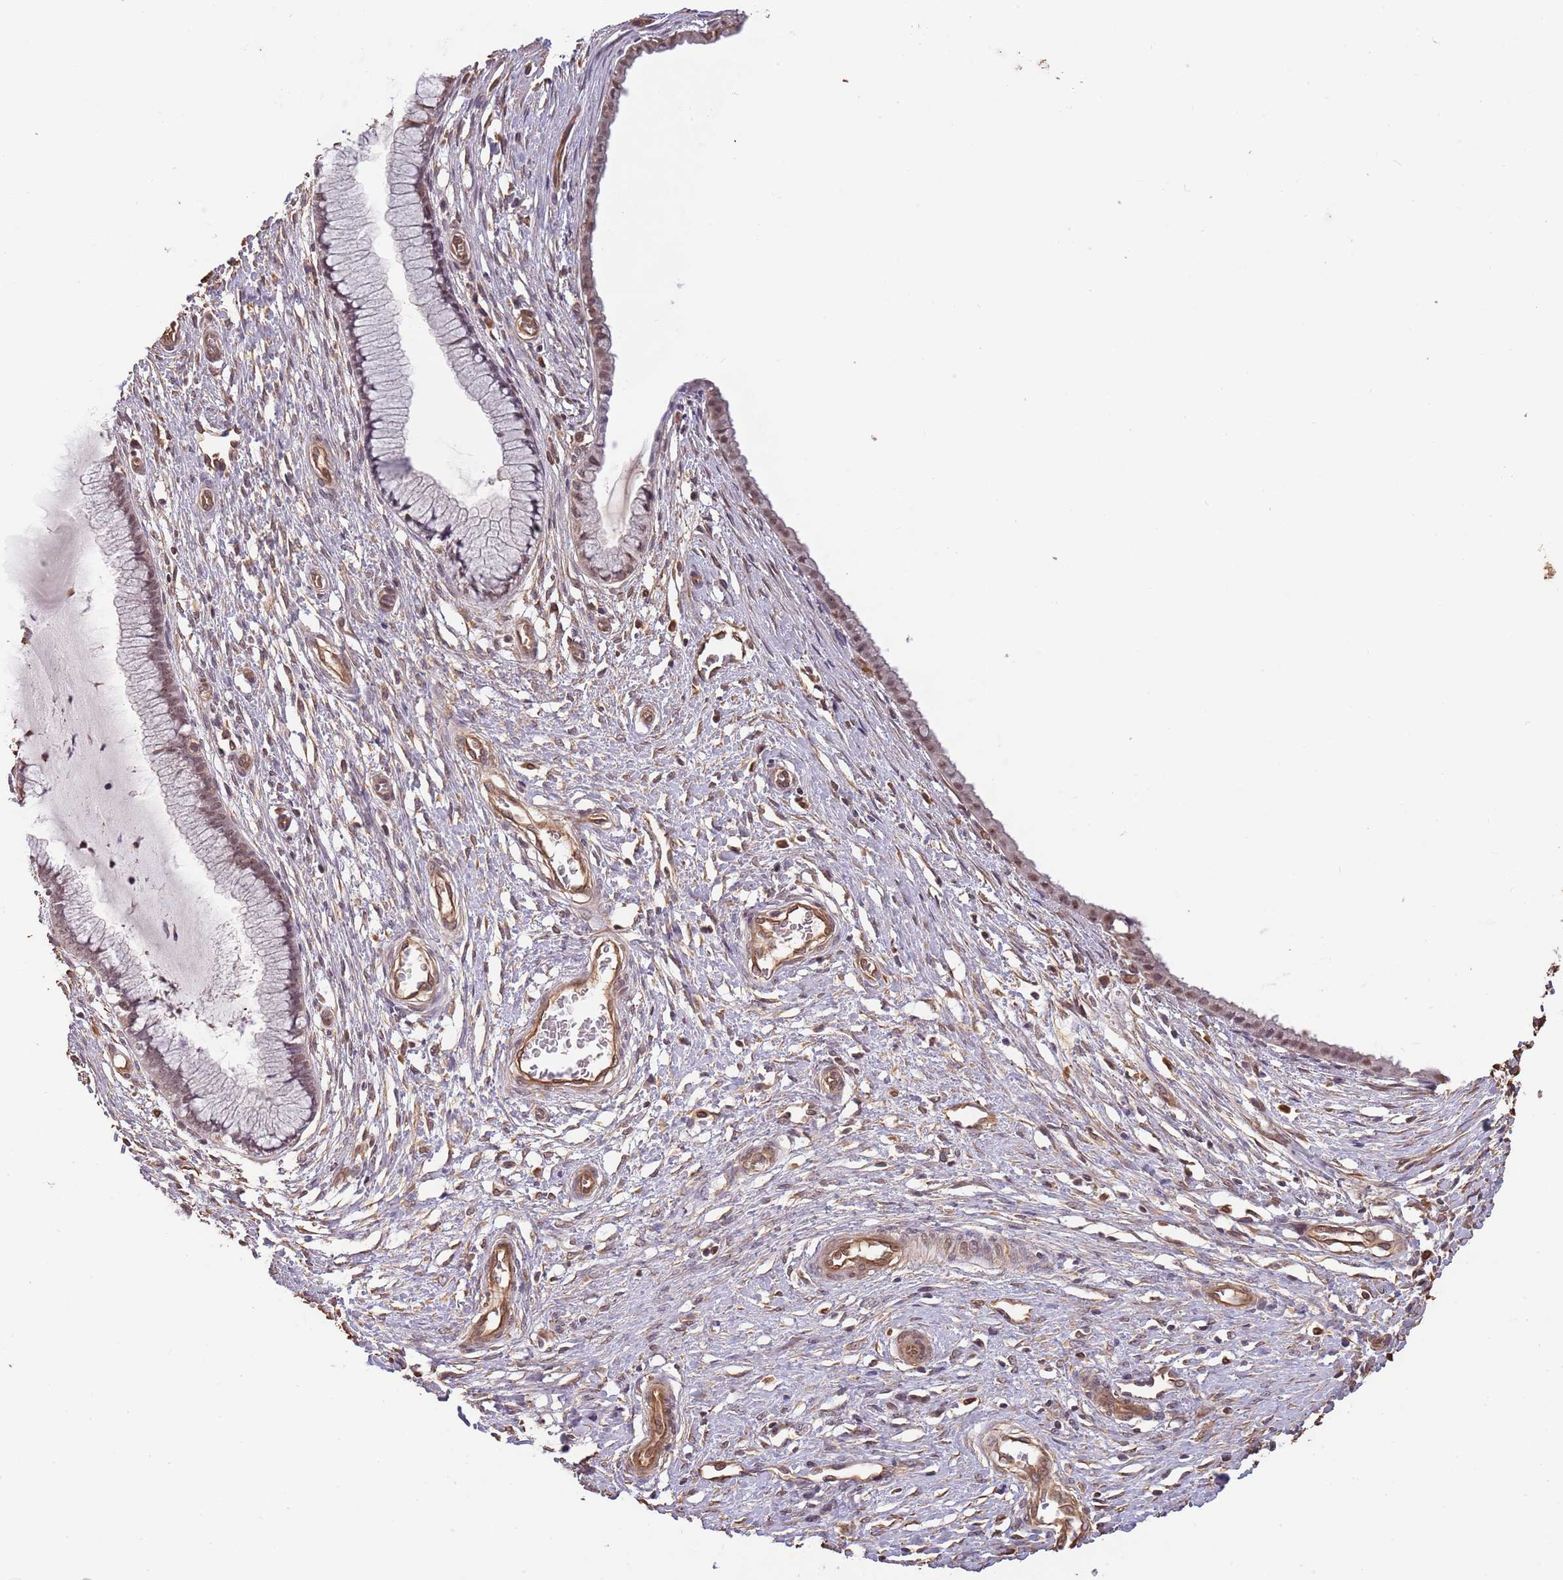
{"staining": {"intensity": "moderate", "quantity": "25%-75%", "location": "nuclear"}, "tissue": "cervix", "cell_type": "Glandular cells", "image_type": "normal", "snomed": [{"axis": "morphology", "description": "Normal tissue, NOS"}, {"axis": "topography", "description": "Cervix"}], "caption": "Glandular cells exhibit medium levels of moderate nuclear staining in approximately 25%-75% of cells in benign human cervix.", "gene": "SURF2", "patient": {"sex": "female", "age": 55}}